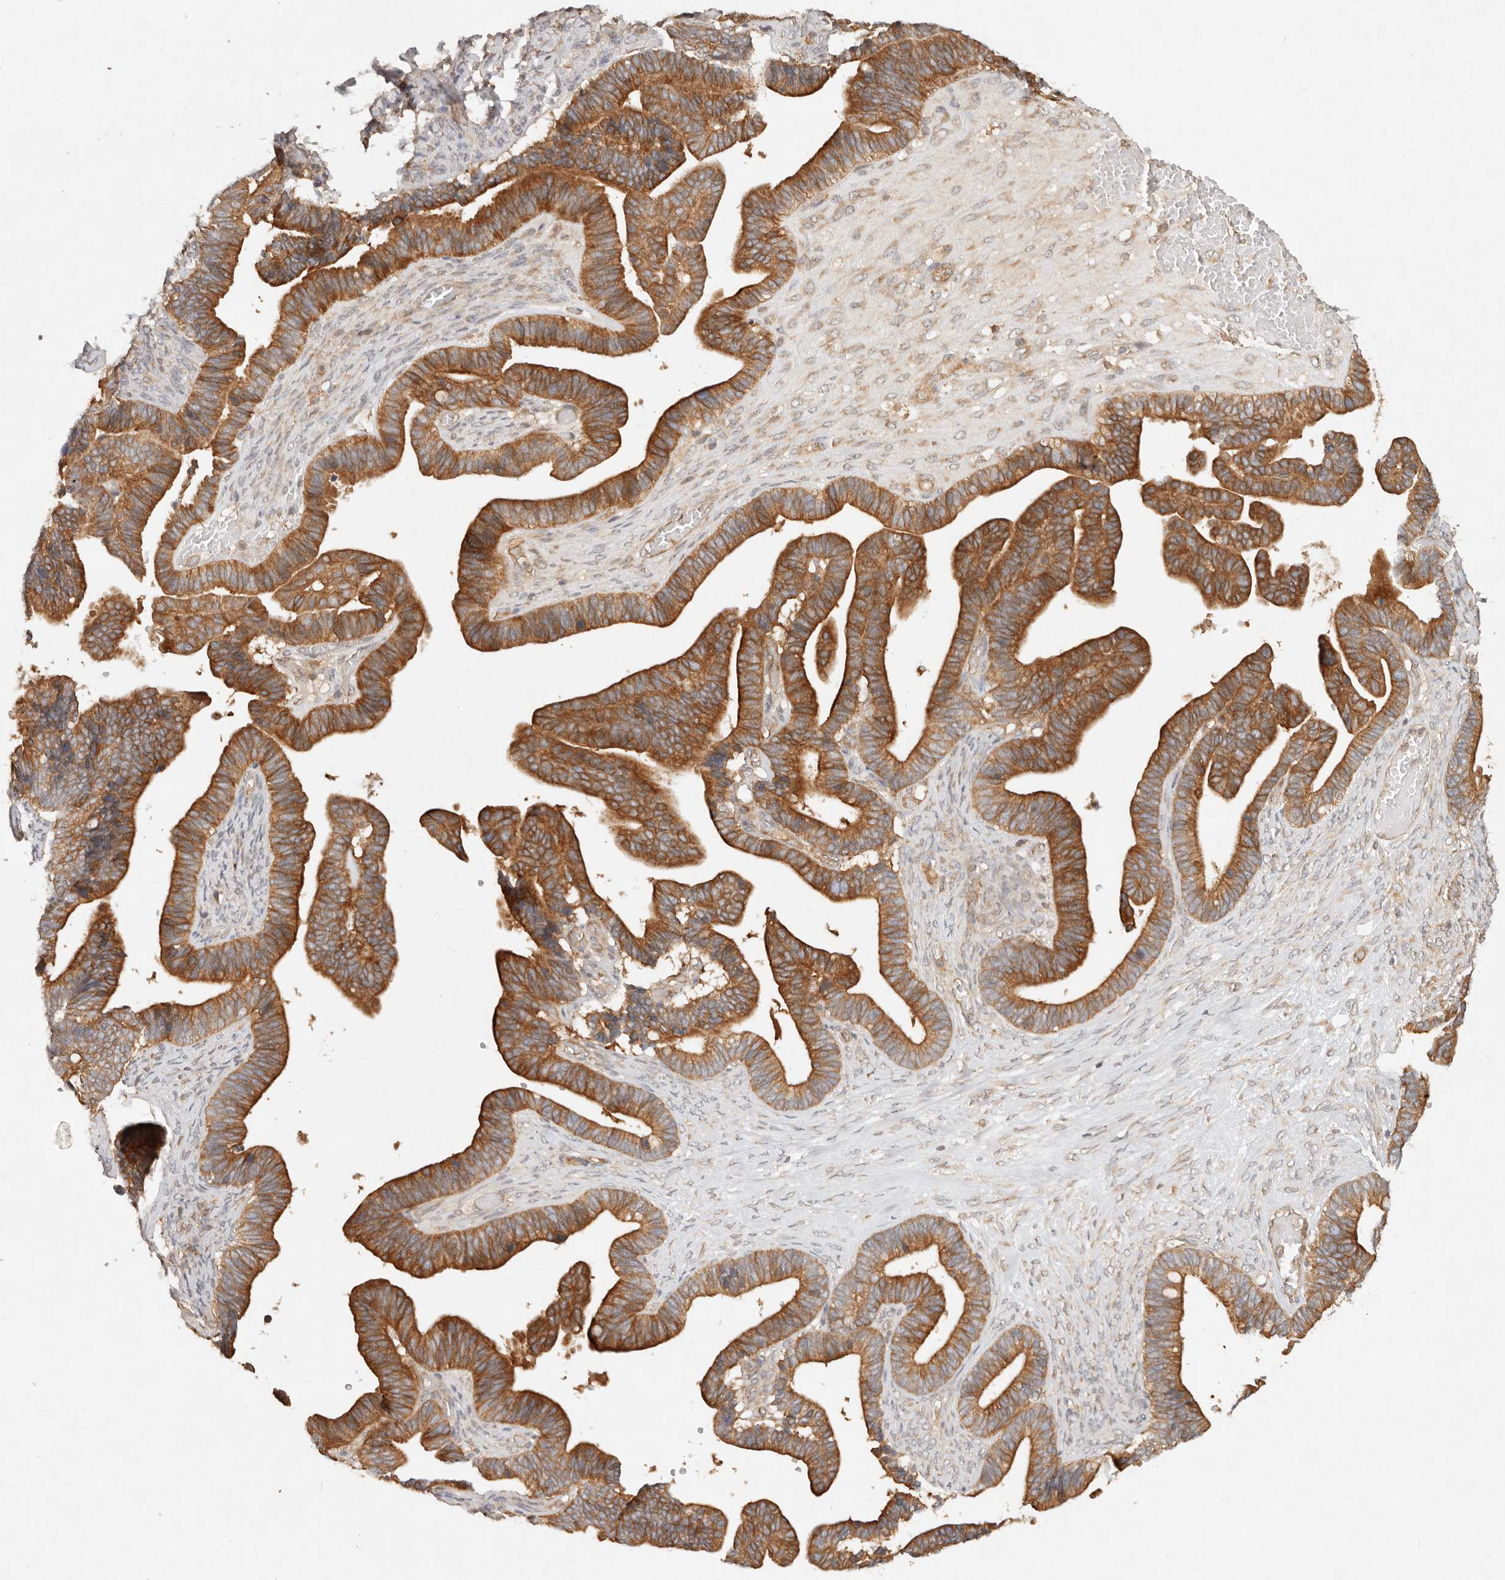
{"staining": {"intensity": "strong", "quantity": ">75%", "location": "cytoplasmic/membranous"}, "tissue": "ovarian cancer", "cell_type": "Tumor cells", "image_type": "cancer", "snomed": [{"axis": "morphology", "description": "Cystadenocarcinoma, serous, NOS"}, {"axis": "topography", "description": "Ovary"}], "caption": "Tumor cells reveal high levels of strong cytoplasmic/membranous positivity in about >75% of cells in human serous cystadenocarcinoma (ovarian). The staining was performed using DAB to visualize the protein expression in brown, while the nuclei were stained in blue with hematoxylin (Magnification: 20x).", "gene": "HECTD3", "patient": {"sex": "female", "age": 56}}